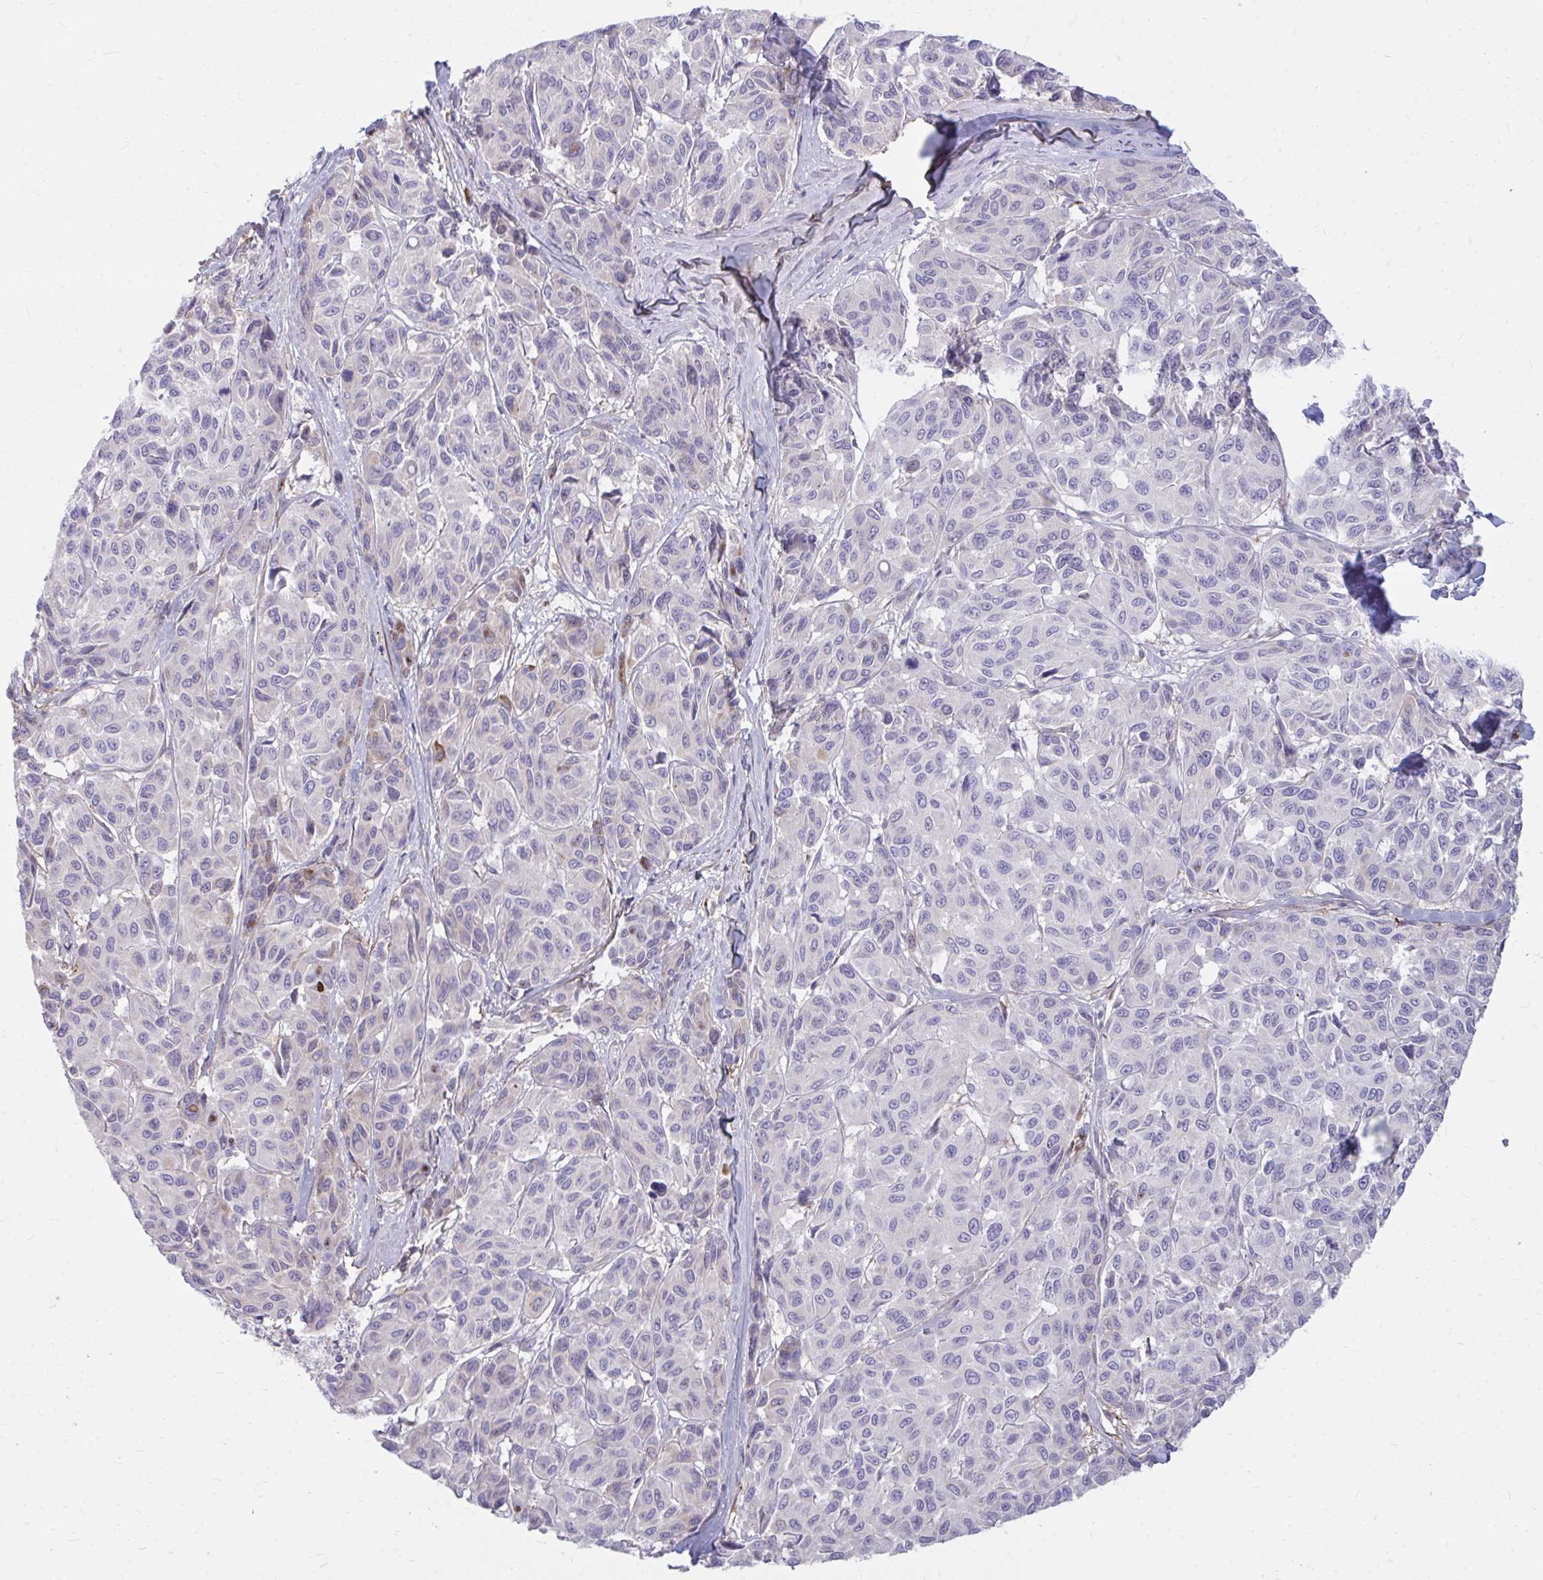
{"staining": {"intensity": "negative", "quantity": "none", "location": "none"}, "tissue": "melanoma", "cell_type": "Tumor cells", "image_type": "cancer", "snomed": [{"axis": "morphology", "description": "Malignant melanoma, NOS"}, {"axis": "topography", "description": "Skin"}], "caption": "Melanoma was stained to show a protein in brown. There is no significant expression in tumor cells.", "gene": "RAB6B", "patient": {"sex": "female", "age": 66}}